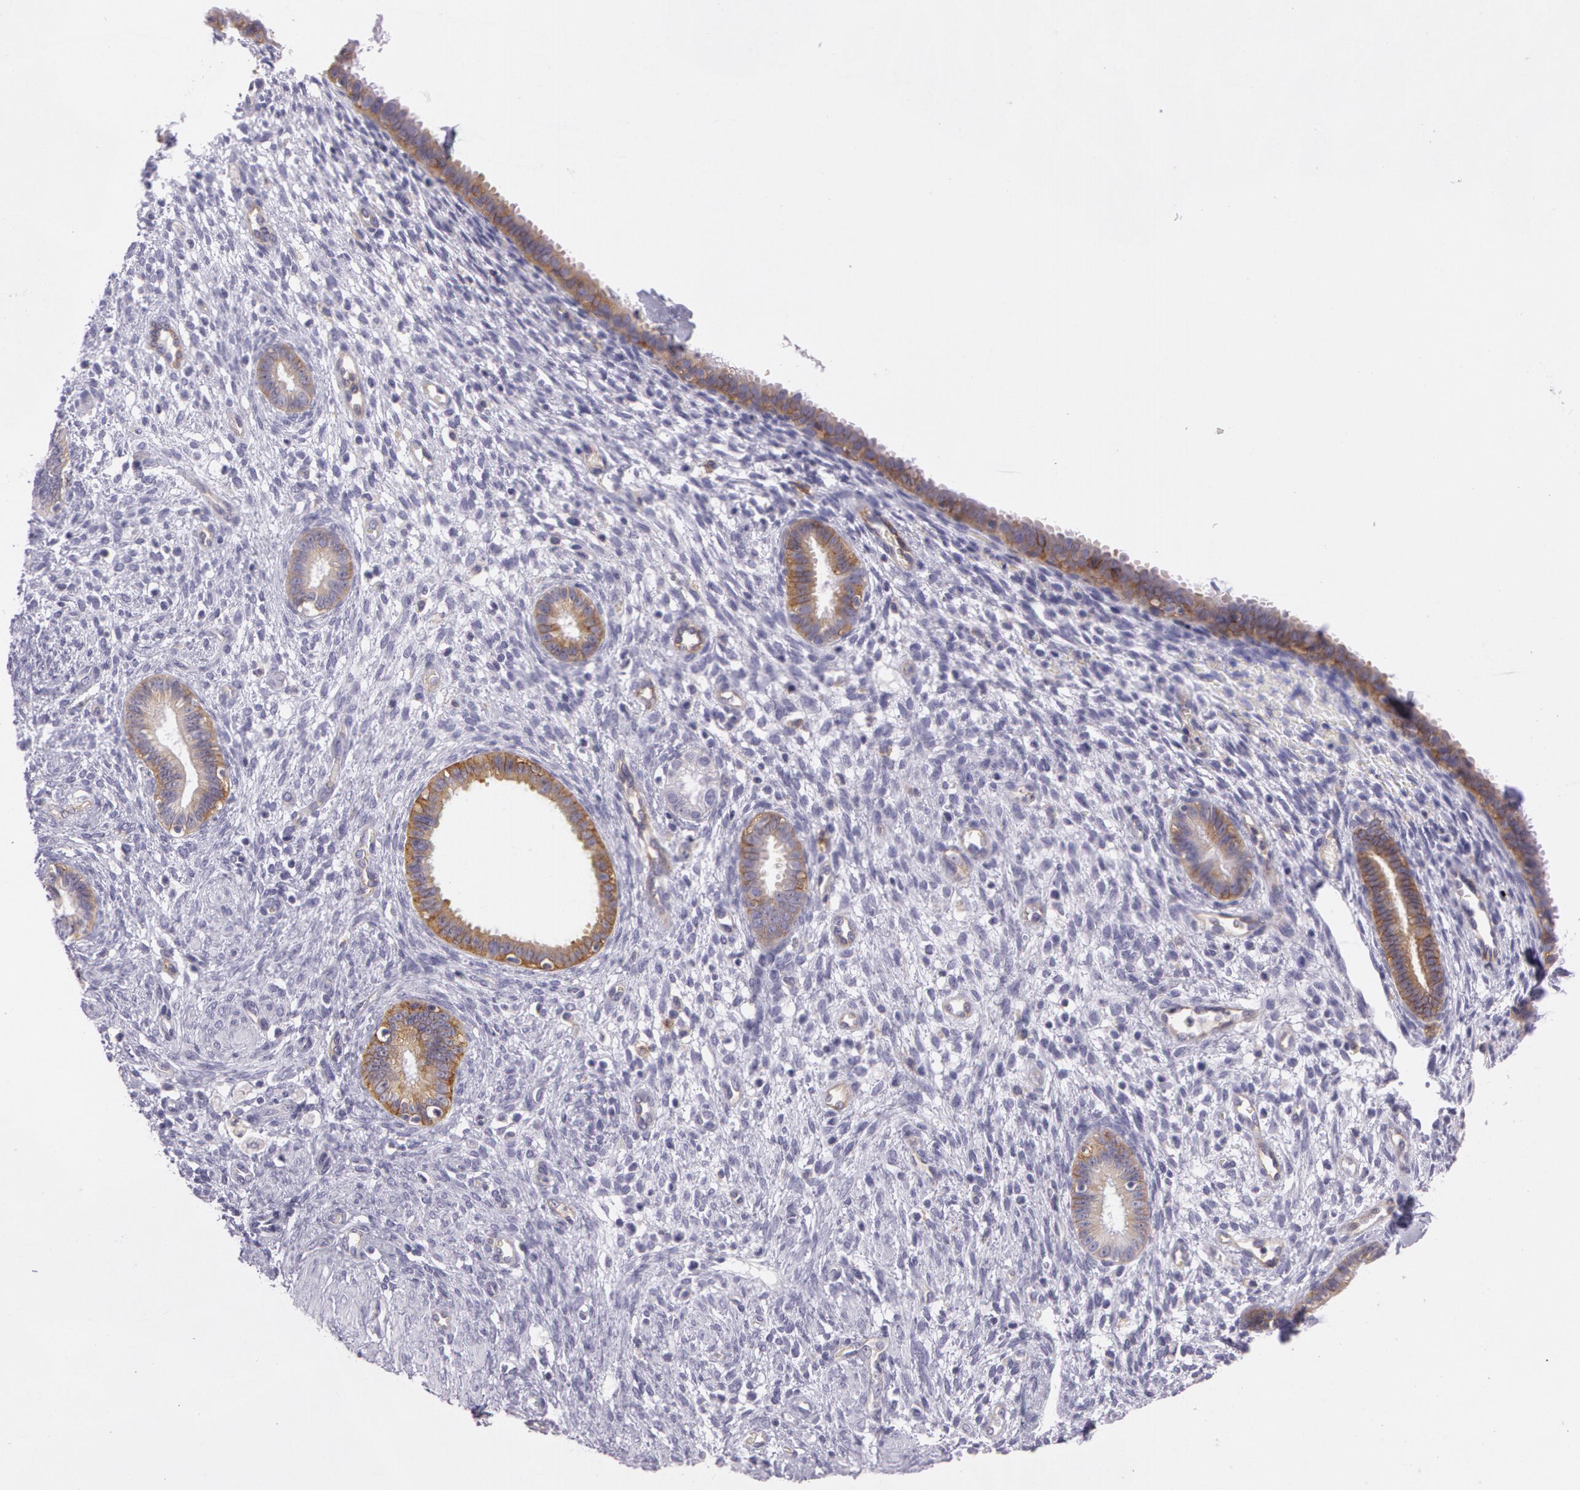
{"staining": {"intensity": "negative", "quantity": "none", "location": "none"}, "tissue": "endometrium", "cell_type": "Cells in endometrial stroma", "image_type": "normal", "snomed": [{"axis": "morphology", "description": "Normal tissue, NOS"}, {"axis": "topography", "description": "Endometrium"}], "caption": "DAB (3,3'-diaminobenzidine) immunohistochemical staining of benign endometrium displays no significant staining in cells in endometrial stroma.", "gene": "LY75", "patient": {"sex": "female", "age": 72}}